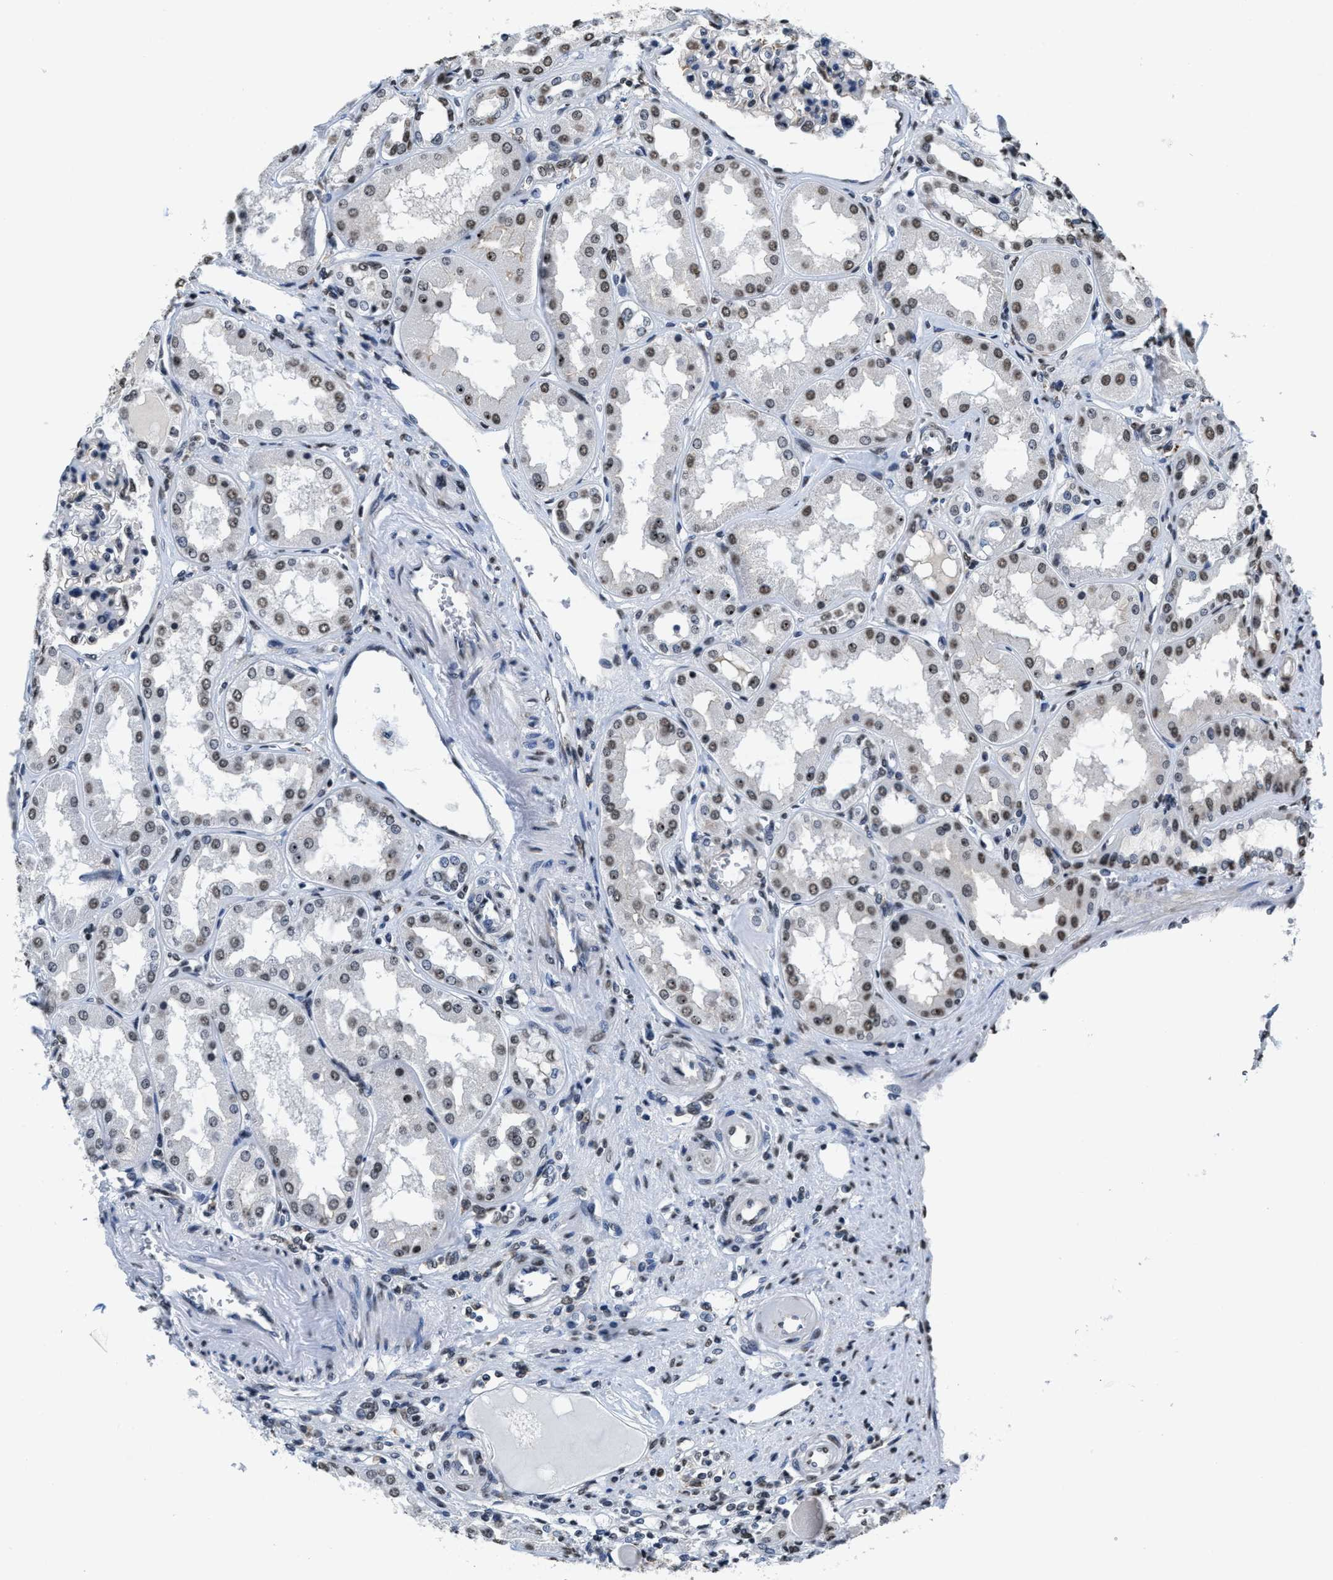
{"staining": {"intensity": "moderate", "quantity": "<25%", "location": "nuclear"}, "tissue": "kidney", "cell_type": "Cells in glomeruli", "image_type": "normal", "snomed": [{"axis": "morphology", "description": "Normal tissue, NOS"}, {"axis": "topography", "description": "Kidney"}], "caption": "Protein expression analysis of unremarkable human kidney reveals moderate nuclear expression in about <25% of cells in glomeruli. The staining was performed using DAB (3,3'-diaminobenzidine), with brown indicating positive protein expression. Nuclei are stained blue with hematoxylin.", "gene": "SUPT16H", "patient": {"sex": "female", "age": 56}}